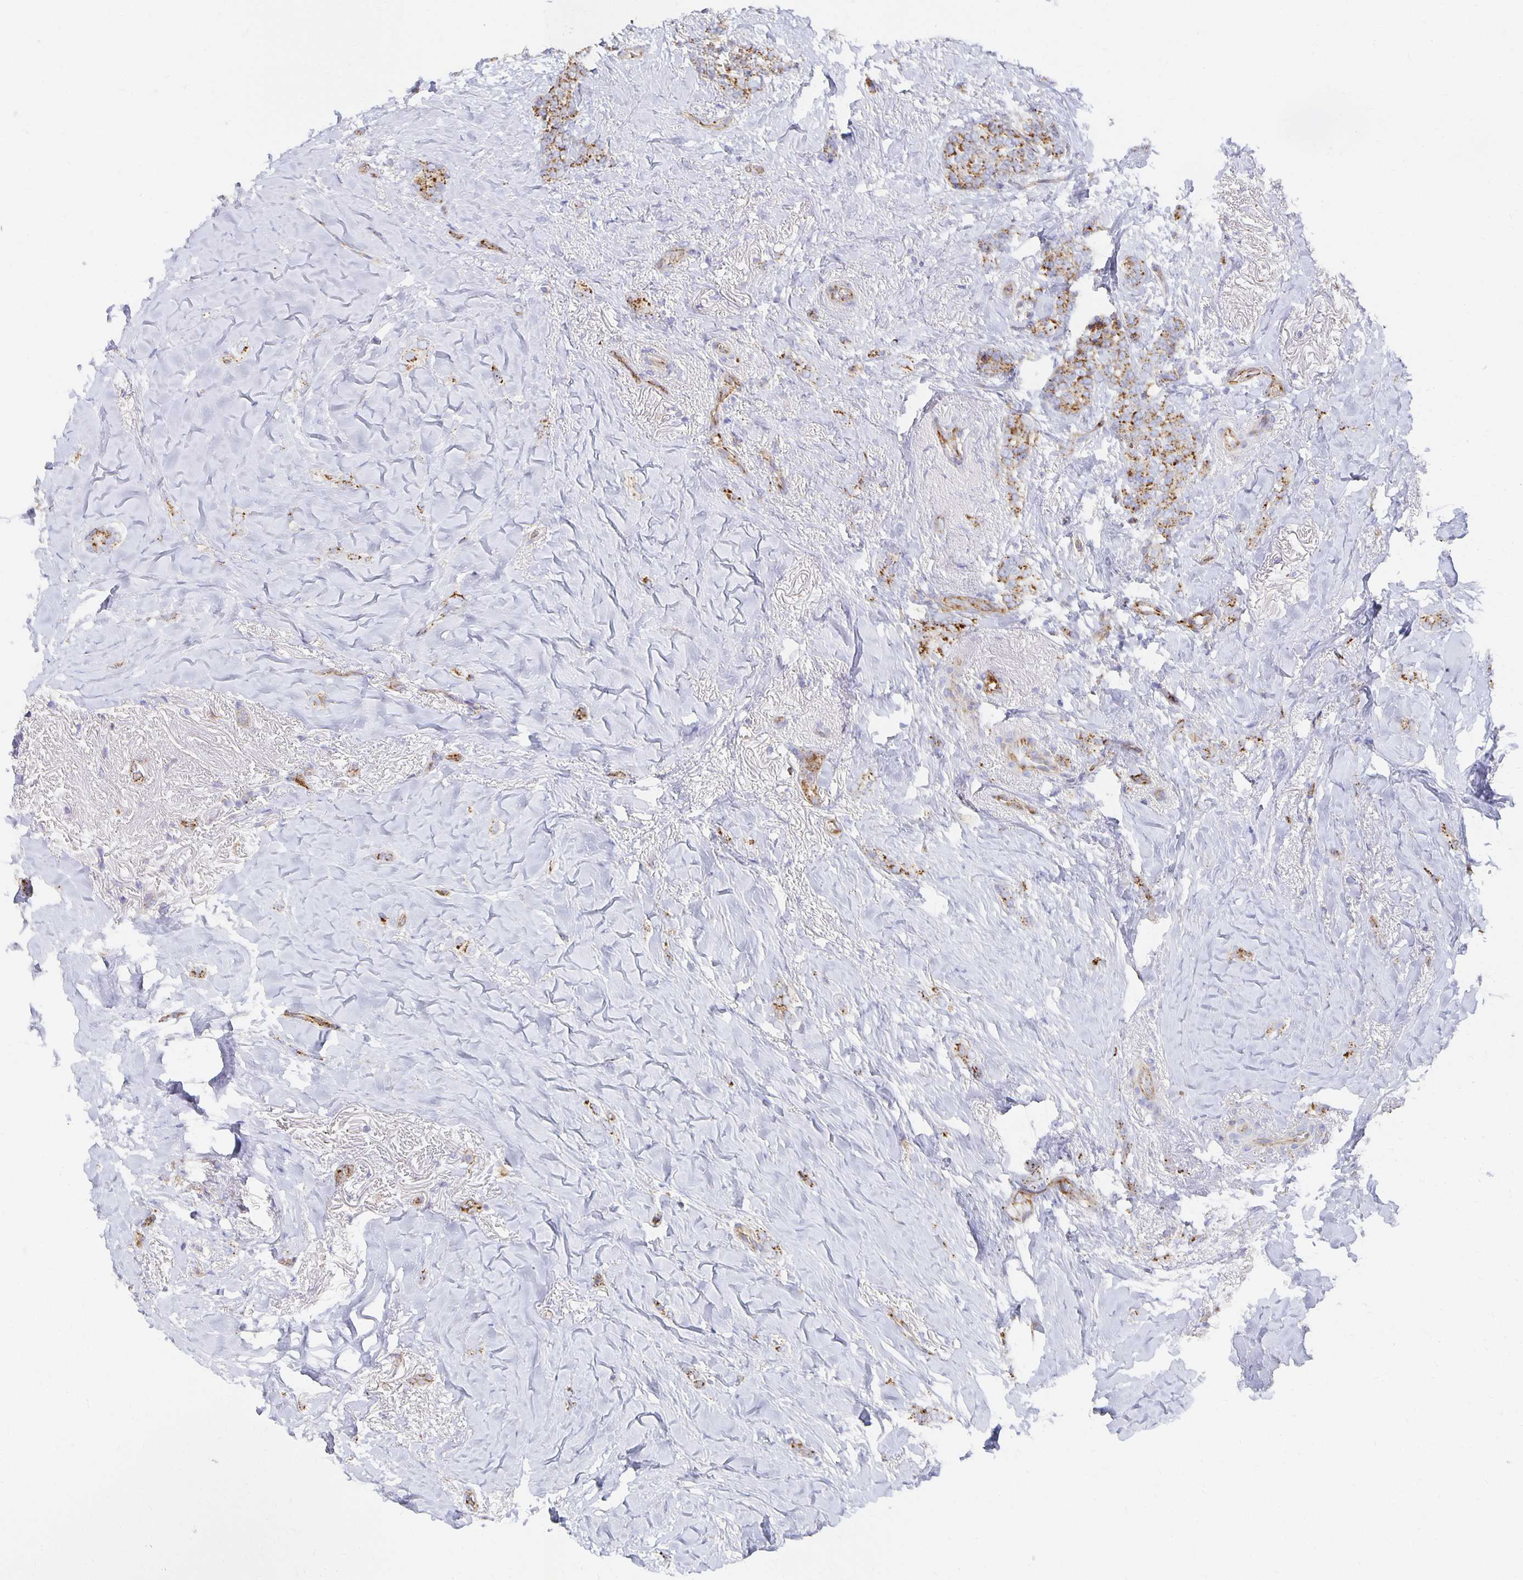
{"staining": {"intensity": "strong", "quantity": "25%-75%", "location": "cytoplasmic/membranous"}, "tissue": "breast cancer", "cell_type": "Tumor cells", "image_type": "cancer", "snomed": [{"axis": "morphology", "description": "Normal tissue, NOS"}, {"axis": "morphology", "description": "Duct carcinoma"}, {"axis": "topography", "description": "Breast"}], "caption": "Breast infiltrating ductal carcinoma stained with DAB (3,3'-diaminobenzidine) IHC reveals high levels of strong cytoplasmic/membranous positivity in approximately 25%-75% of tumor cells.", "gene": "TAAR1", "patient": {"sex": "female", "age": 77}}